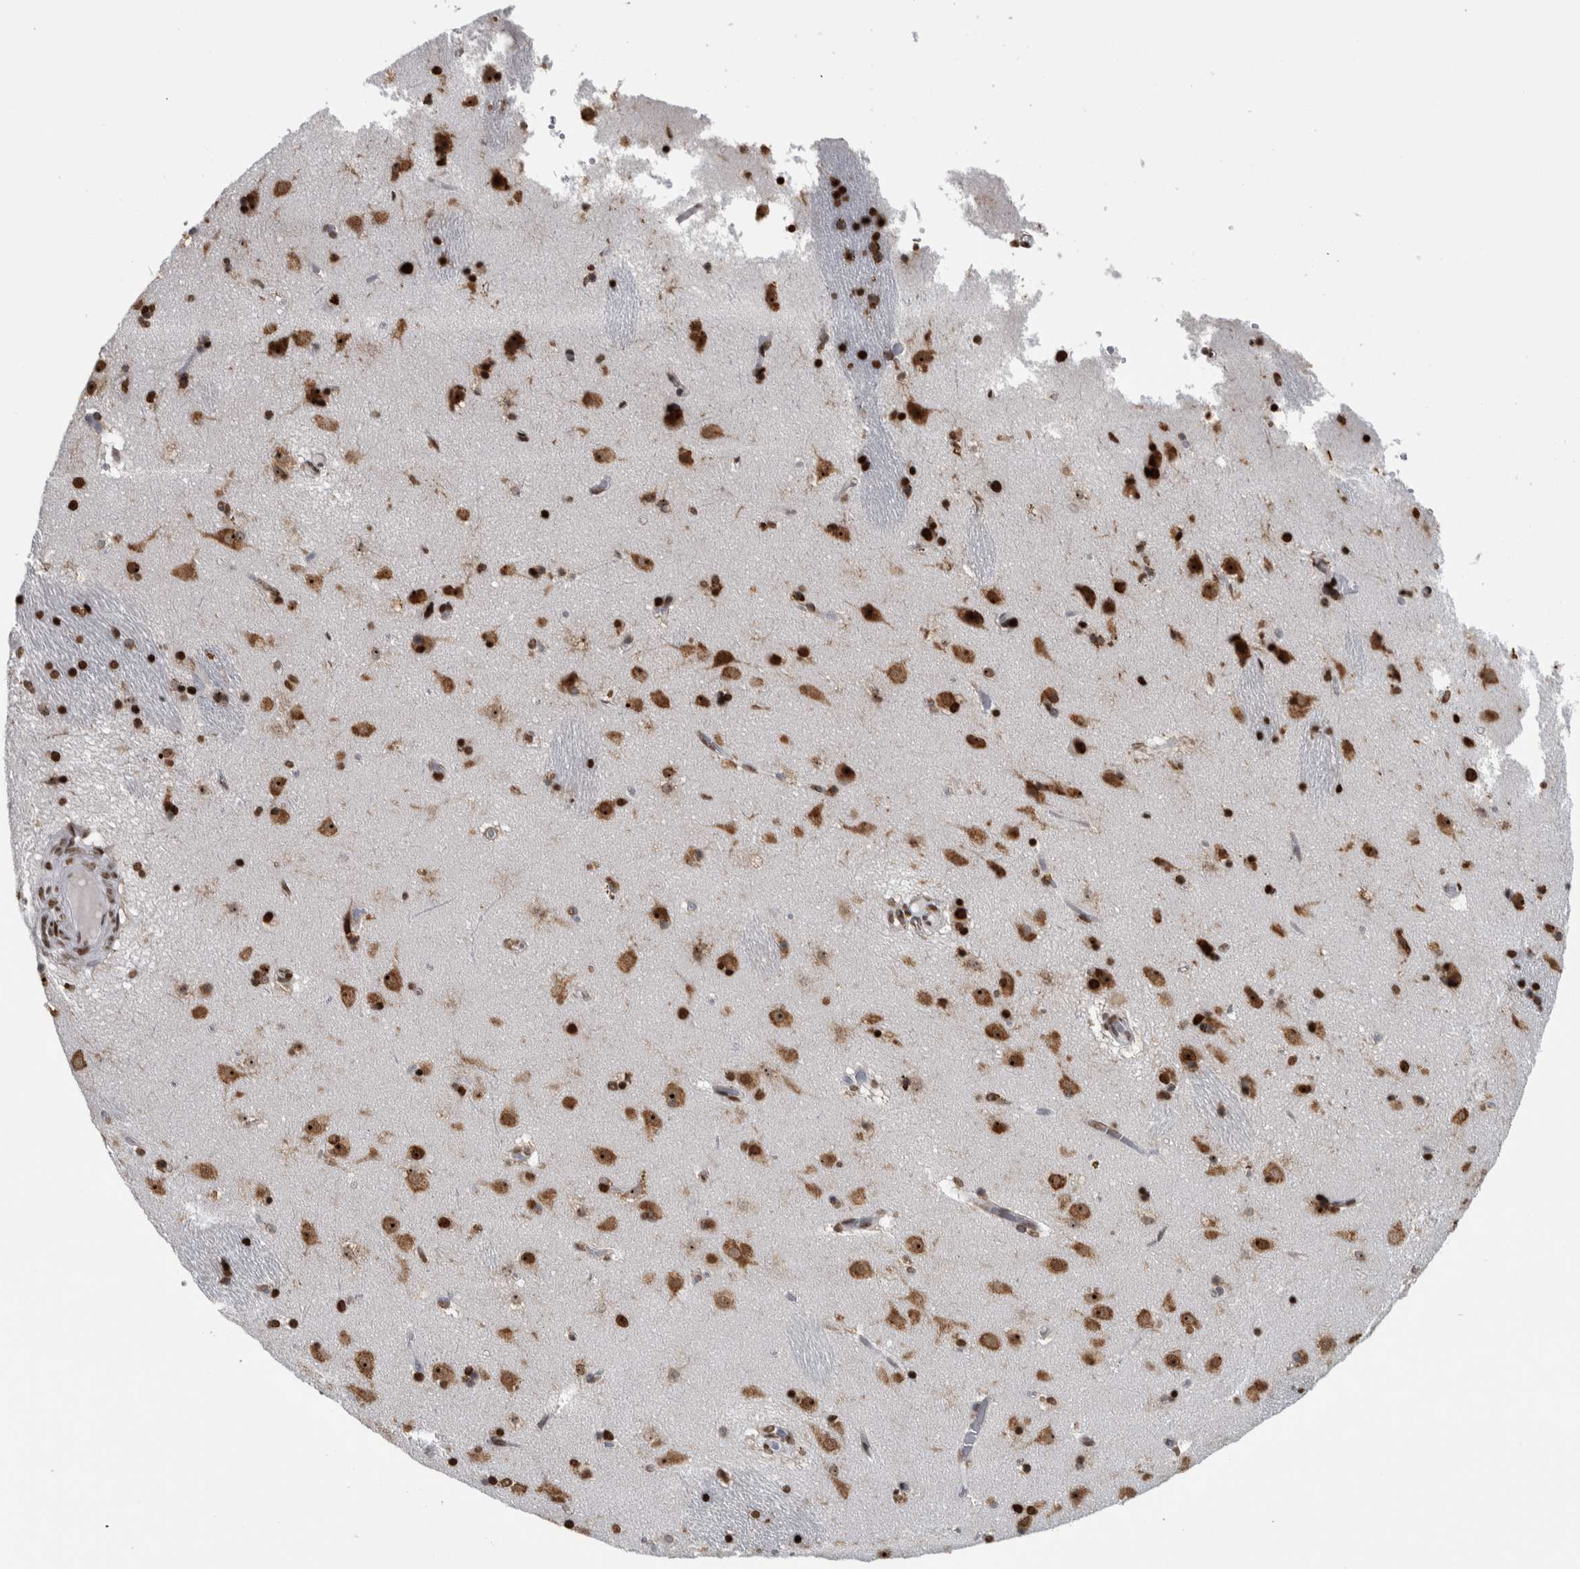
{"staining": {"intensity": "strong", "quantity": ">75%", "location": "nuclear"}, "tissue": "caudate", "cell_type": "Glial cells", "image_type": "normal", "snomed": [{"axis": "morphology", "description": "Normal tissue, NOS"}, {"axis": "topography", "description": "Lateral ventricle wall"}], "caption": "Caudate stained for a protein demonstrates strong nuclear positivity in glial cells.", "gene": "TOP2B", "patient": {"sex": "male", "age": 70}}